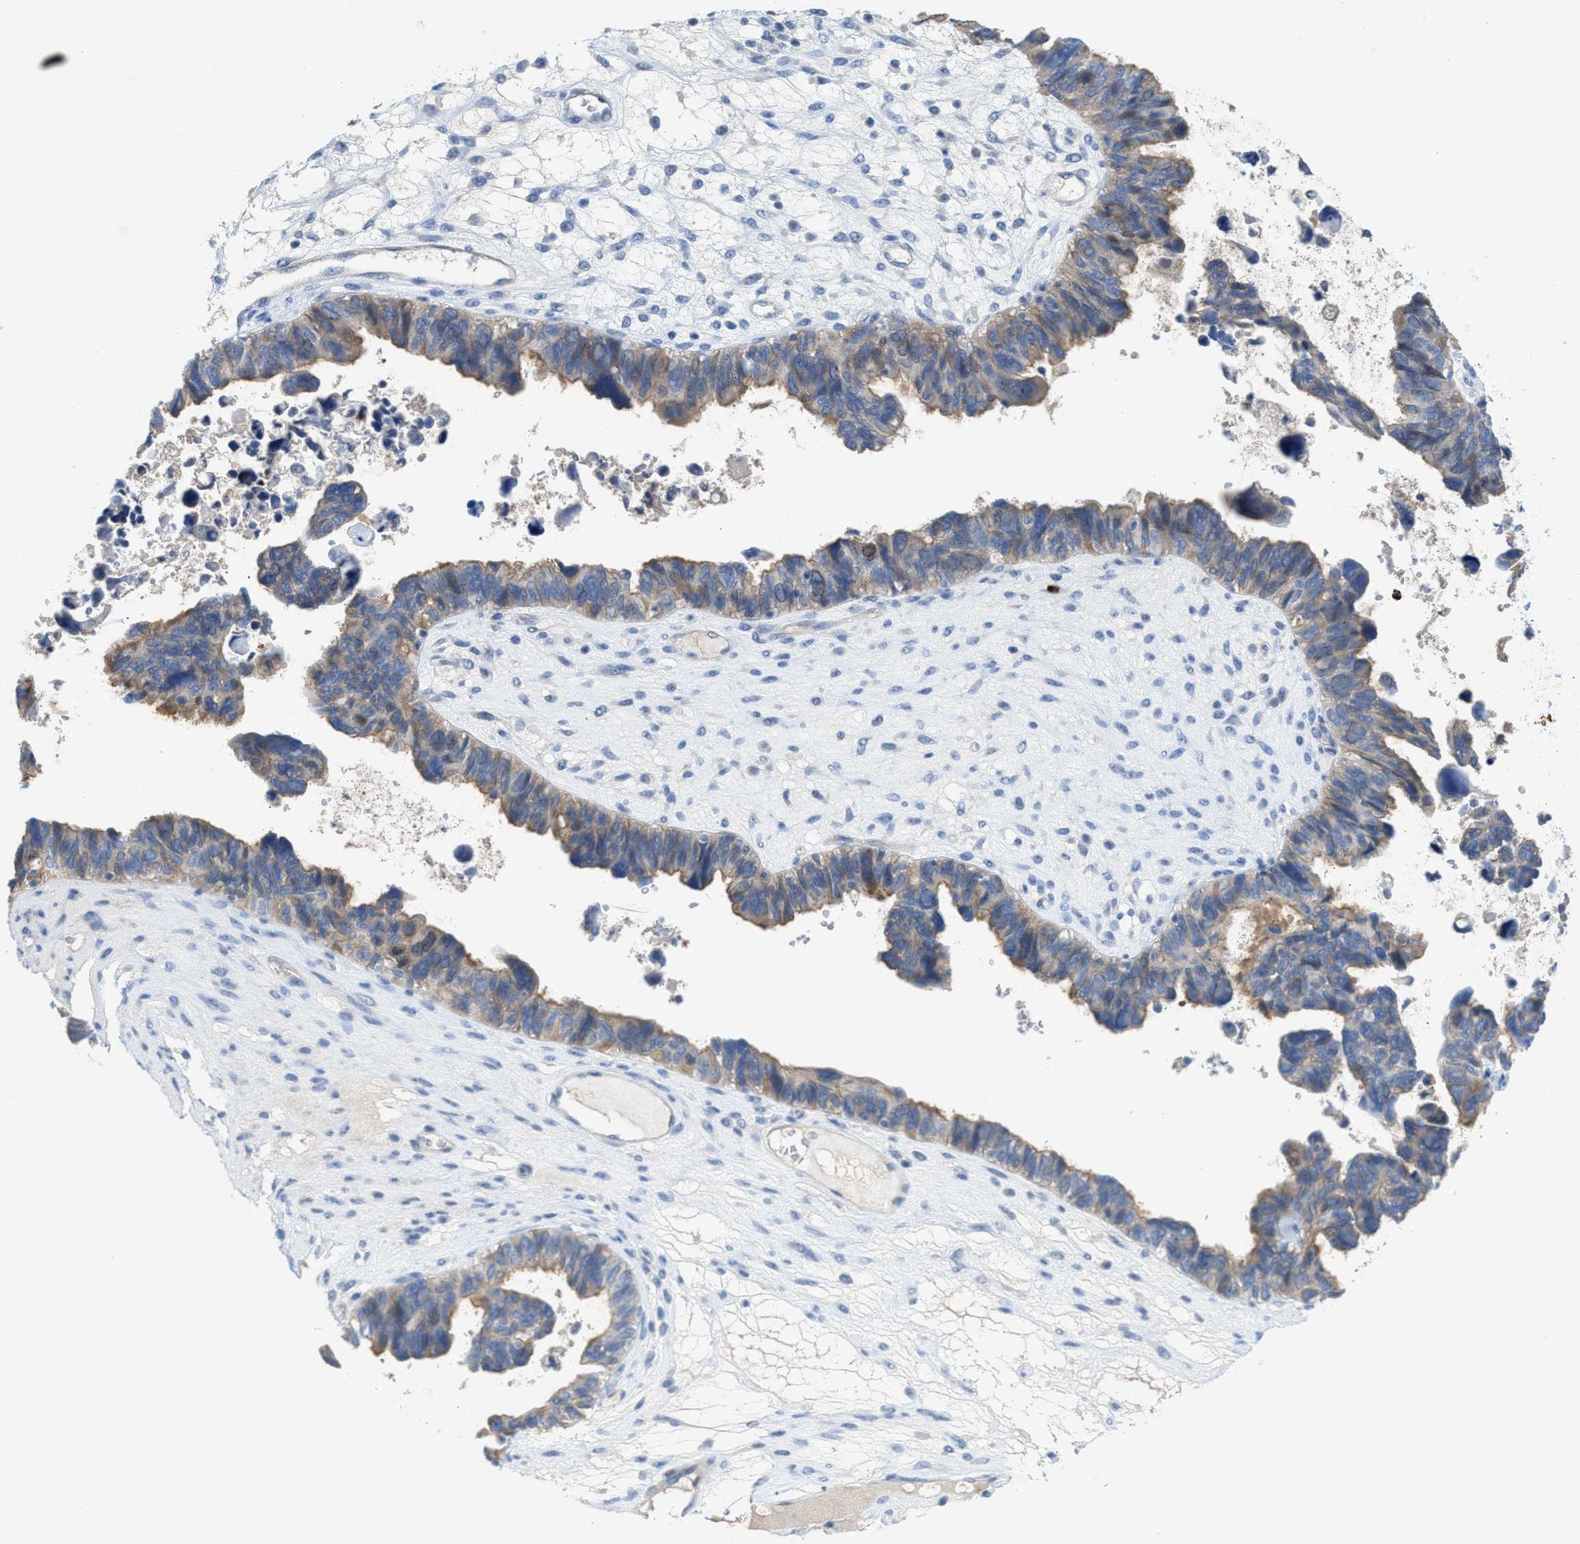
{"staining": {"intensity": "weak", "quantity": ">75%", "location": "cytoplasmic/membranous"}, "tissue": "ovarian cancer", "cell_type": "Tumor cells", "image_type": "cancer", "snomed": [{"axis": "morphology", "description": "Cystadenocarcinoma, serous, NOS"}, {"axis": "topography", "description": "Ovary"}], "caption": "Immunohistochemistry of serous cystadenocarcinoma (ovarian) displays low levels of weak cytoplasmic/membranous expression in approximately >75% of tumor cells.", "gene": "CMTM1", "patient": {"sex": "female", "age": 79}}